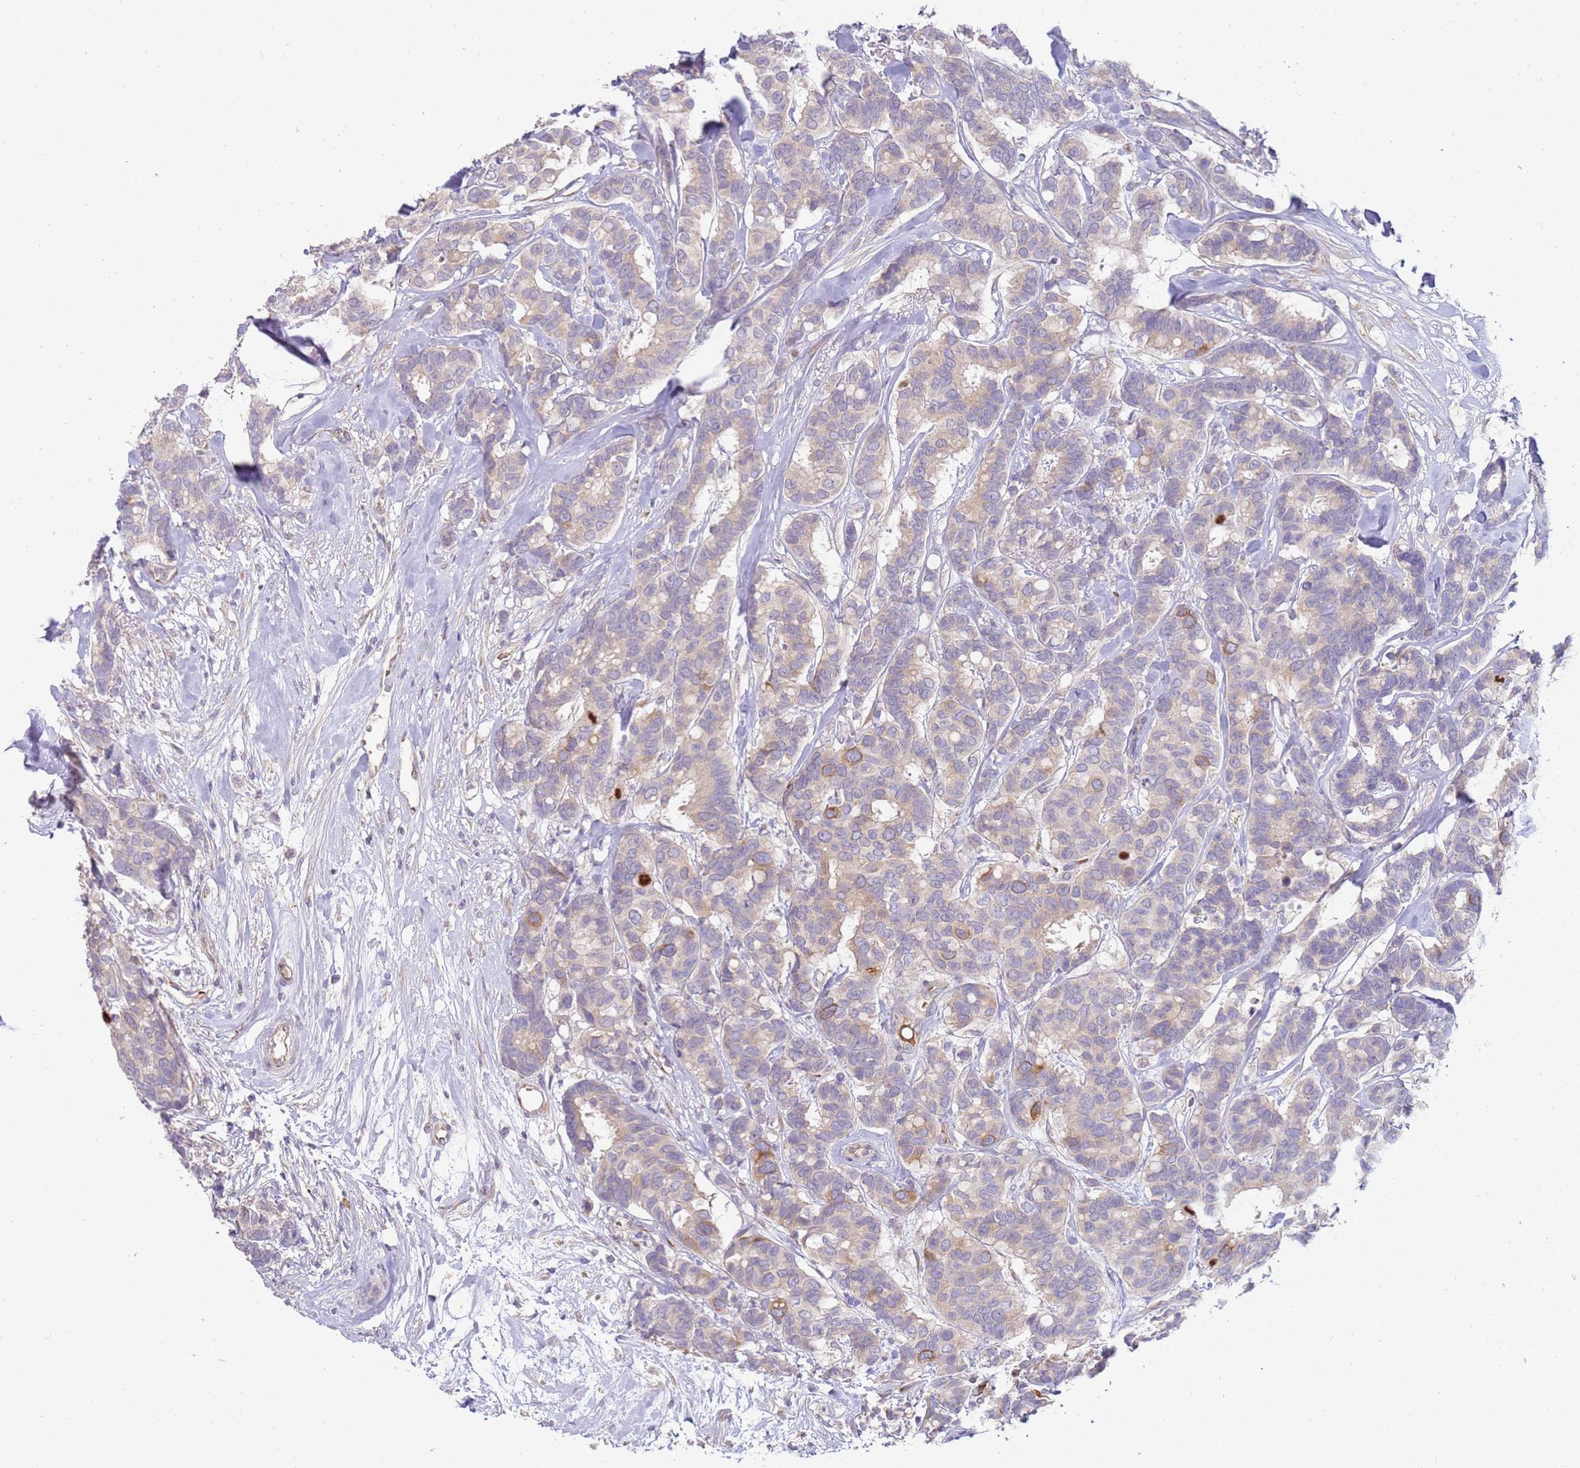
{"staining": {"intensity": "moderate", "quantity": "<25%", "location": "cytoplasmic/membranous"}, "tissue": "breast cancer", "cell_type": "Tumor cells", "image_type": "cancer", "snomed": [{"axis": "morphology", "description": "Duct carcinoma"}, {"axis": "topography", "description": "Breast"}], "caption": "This is an image of IHC staining of intraductal carcinoma (breast), which shows moderate staining in the cytoplasmic/membranous of tumor cells.", "gene": "NMUR2", "patient": {"sex": "female", "age": 87}}